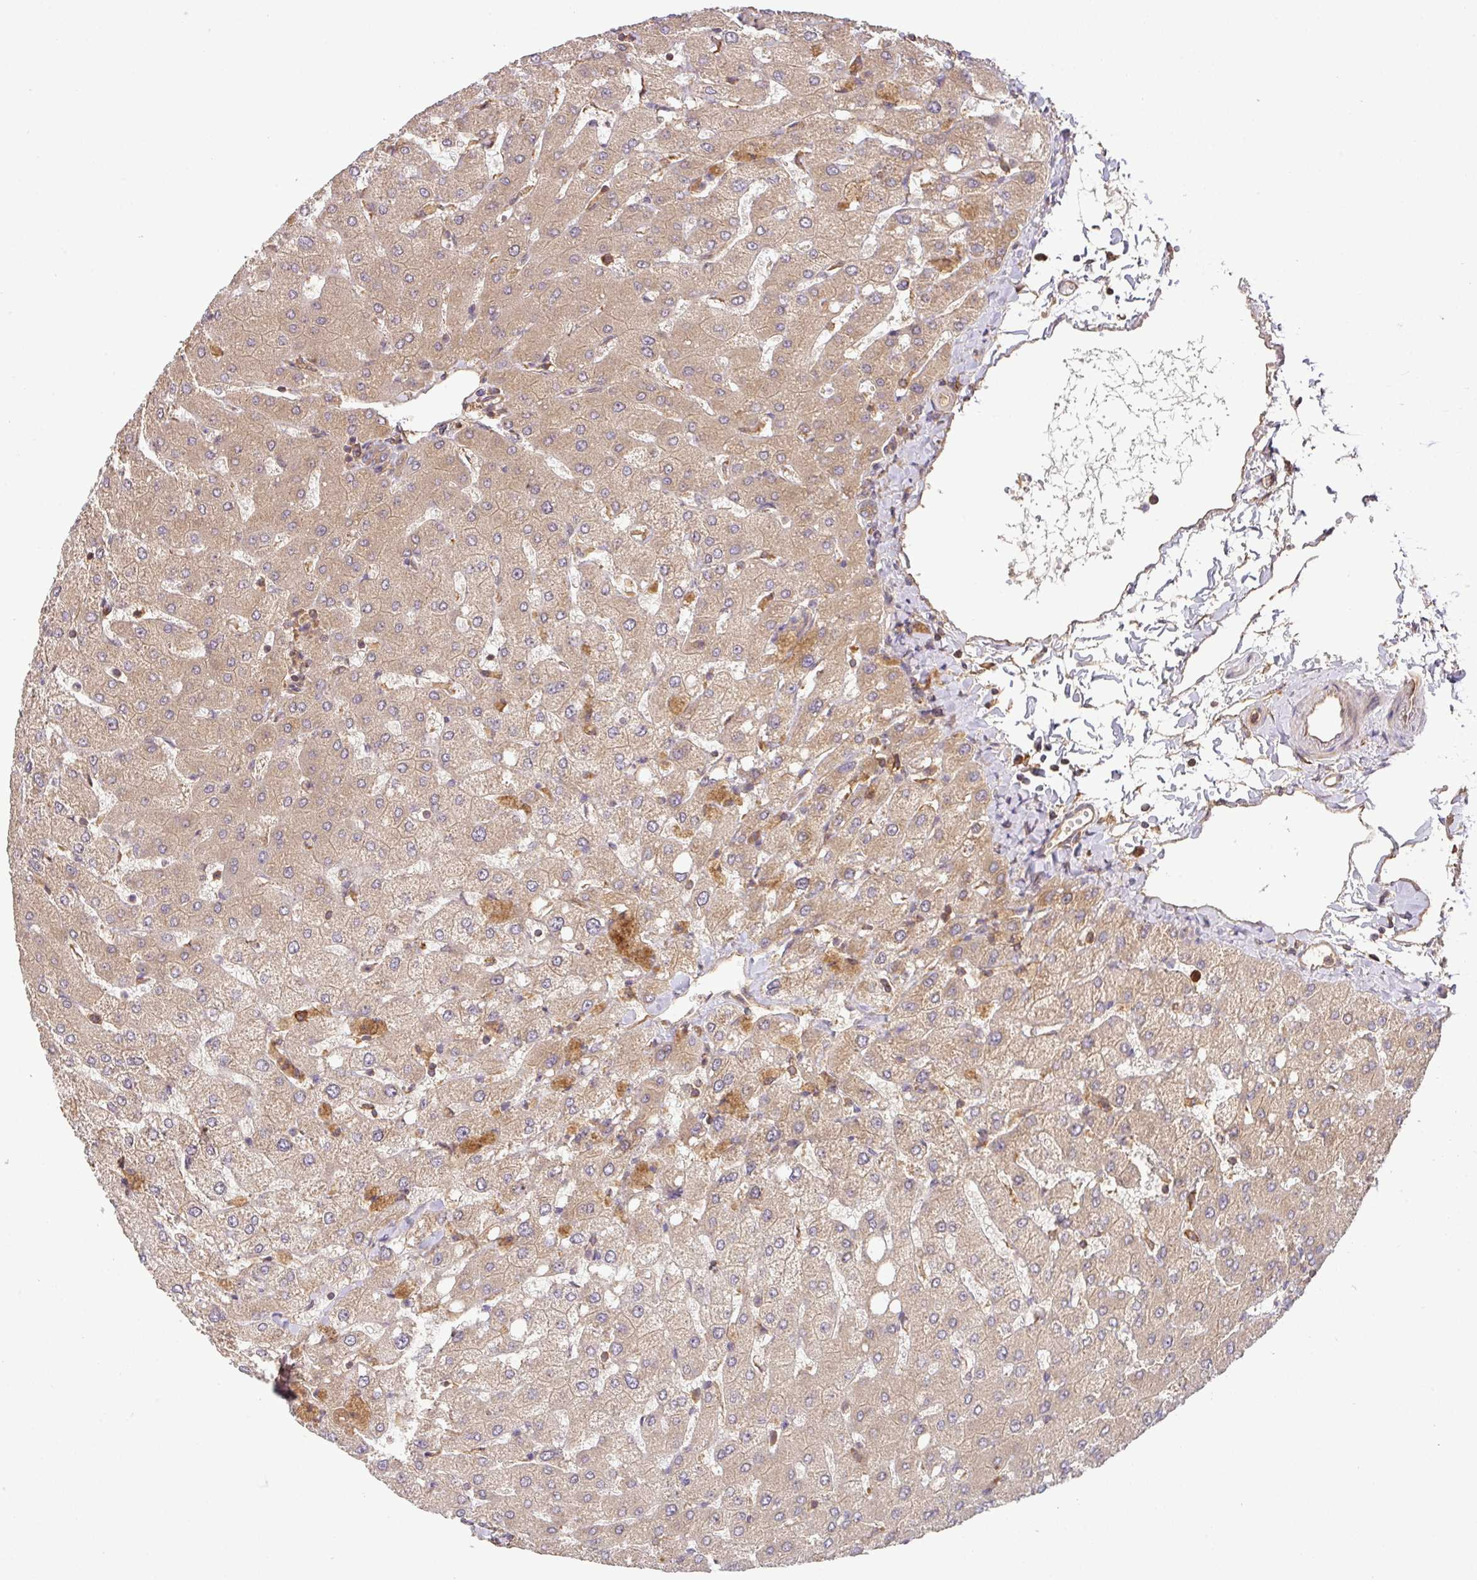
{"staining": {"intensity": "moderate", "quantity": ">75%", "location": "cytoplasmic/membranous"}, "tissue": "liver", "cell_type": "Cholangiocytes", "image_type": "normal", "snomed": [{"axis": "morphology", "description": "Normal tissue, NOS"}, {"axis": "topography", "description": "Liver"}], "caption": "Brown immunohistochemical staining in unremarkable human liver demonstrates moderate cytoplasmic/membranous positivity in approximately >75% of cholangiocytes. The staining was performed using DAB (3,3'-diaminobenzidine) to visualize the protein expression in brown, while the nuclei were stained in blue with hematoxylin (Magnification: 20x).", "gene": "GSPT1", "patient": {"sex": "female", "age": 54}}